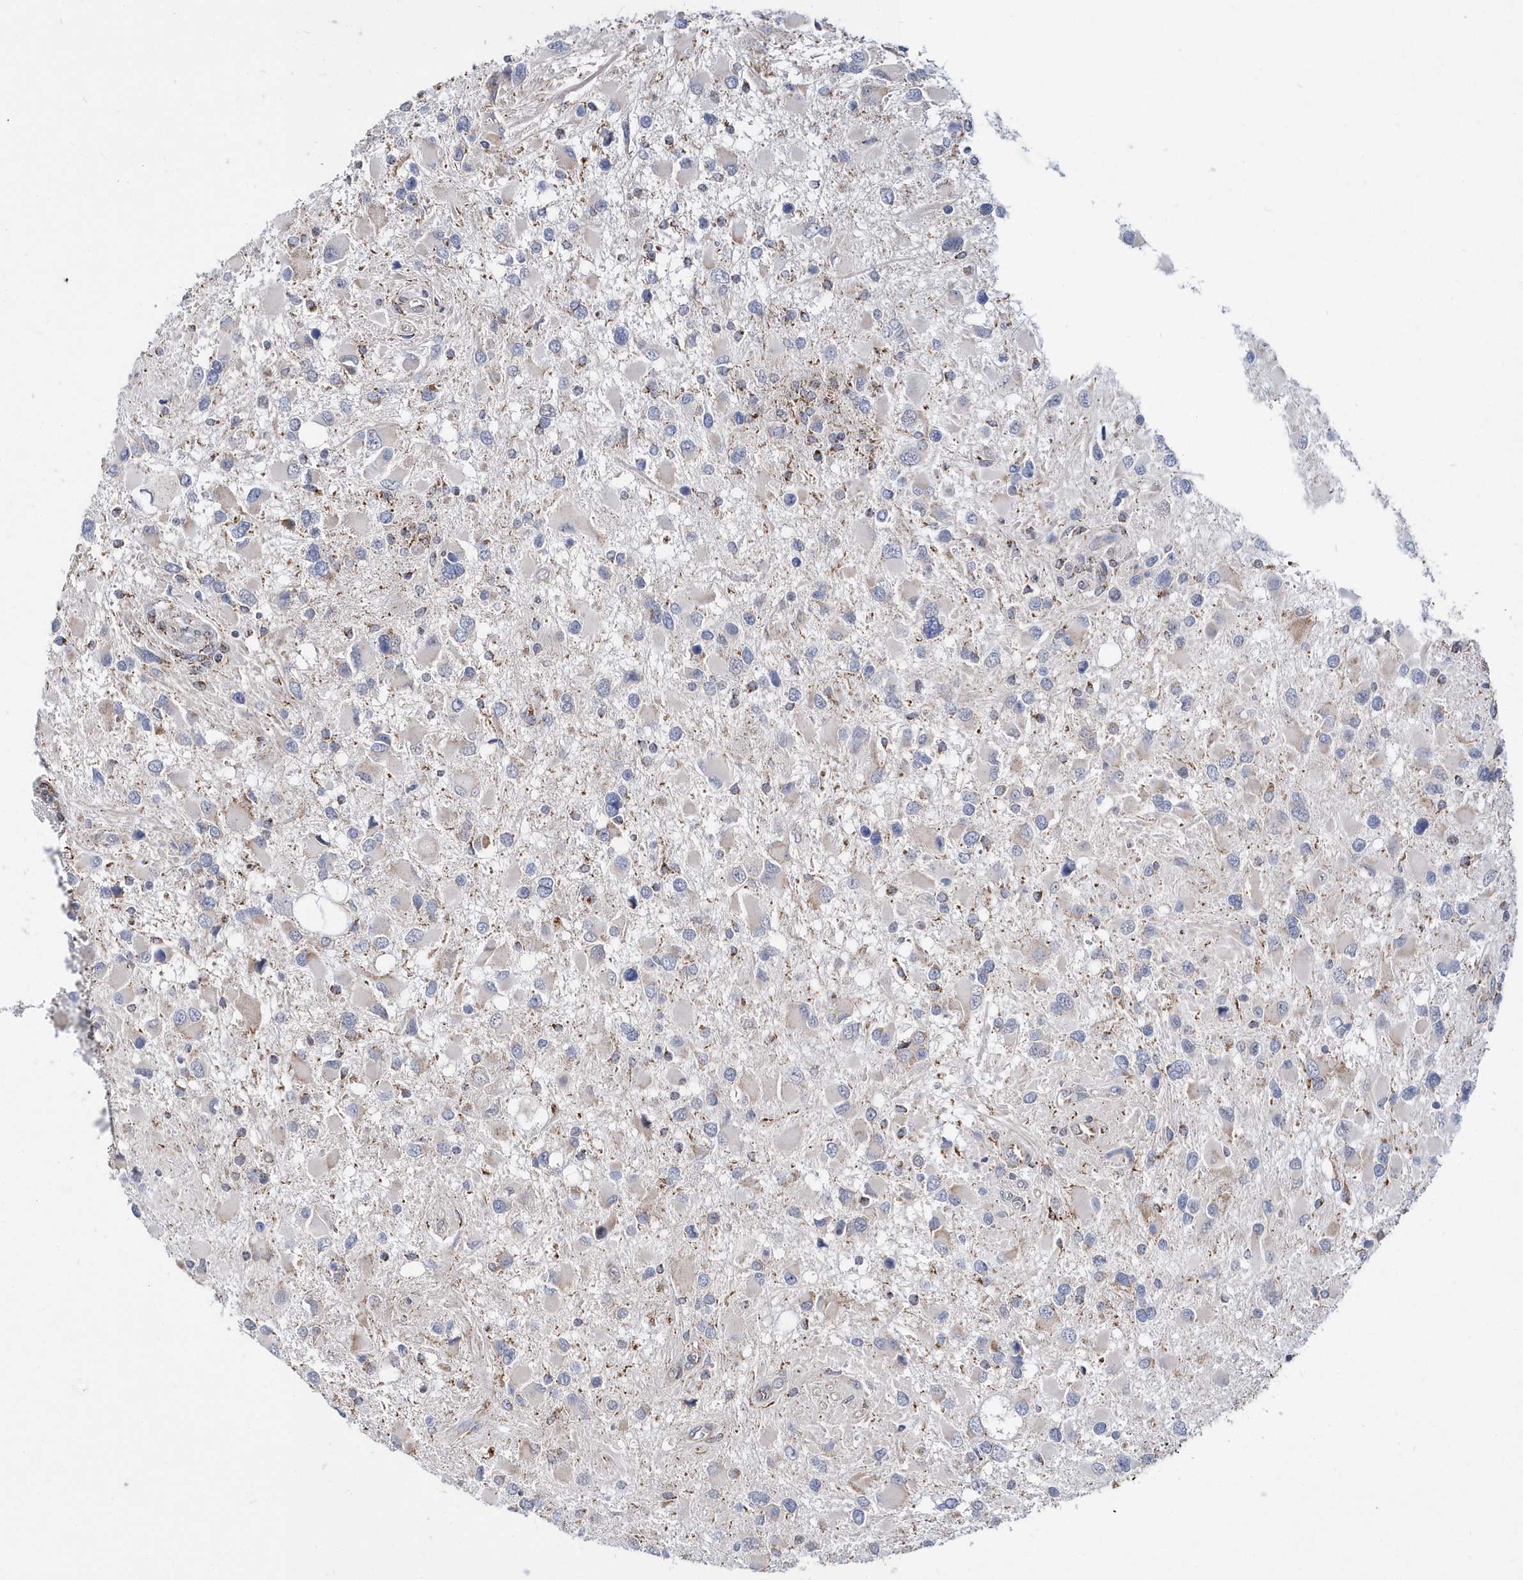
{"staining": {"intensity": "negative", "quantity": "none", "location": "none"}, "tissue": "glioma", "cell_type": "Tumor cells", "image_type": "cancer", "snomed": [{"axis": "morphology", "description": "Glioma, malignant, High grade"}, {"axis": "topography", "description": "Brain"}], "caption": "This is a histopathology image of IHC staining of high-grade glioma (malignant), which shows no positivity in tumor cells.", "gene": "SPATA5", "patient": {"sex": "male", "age": 53}}